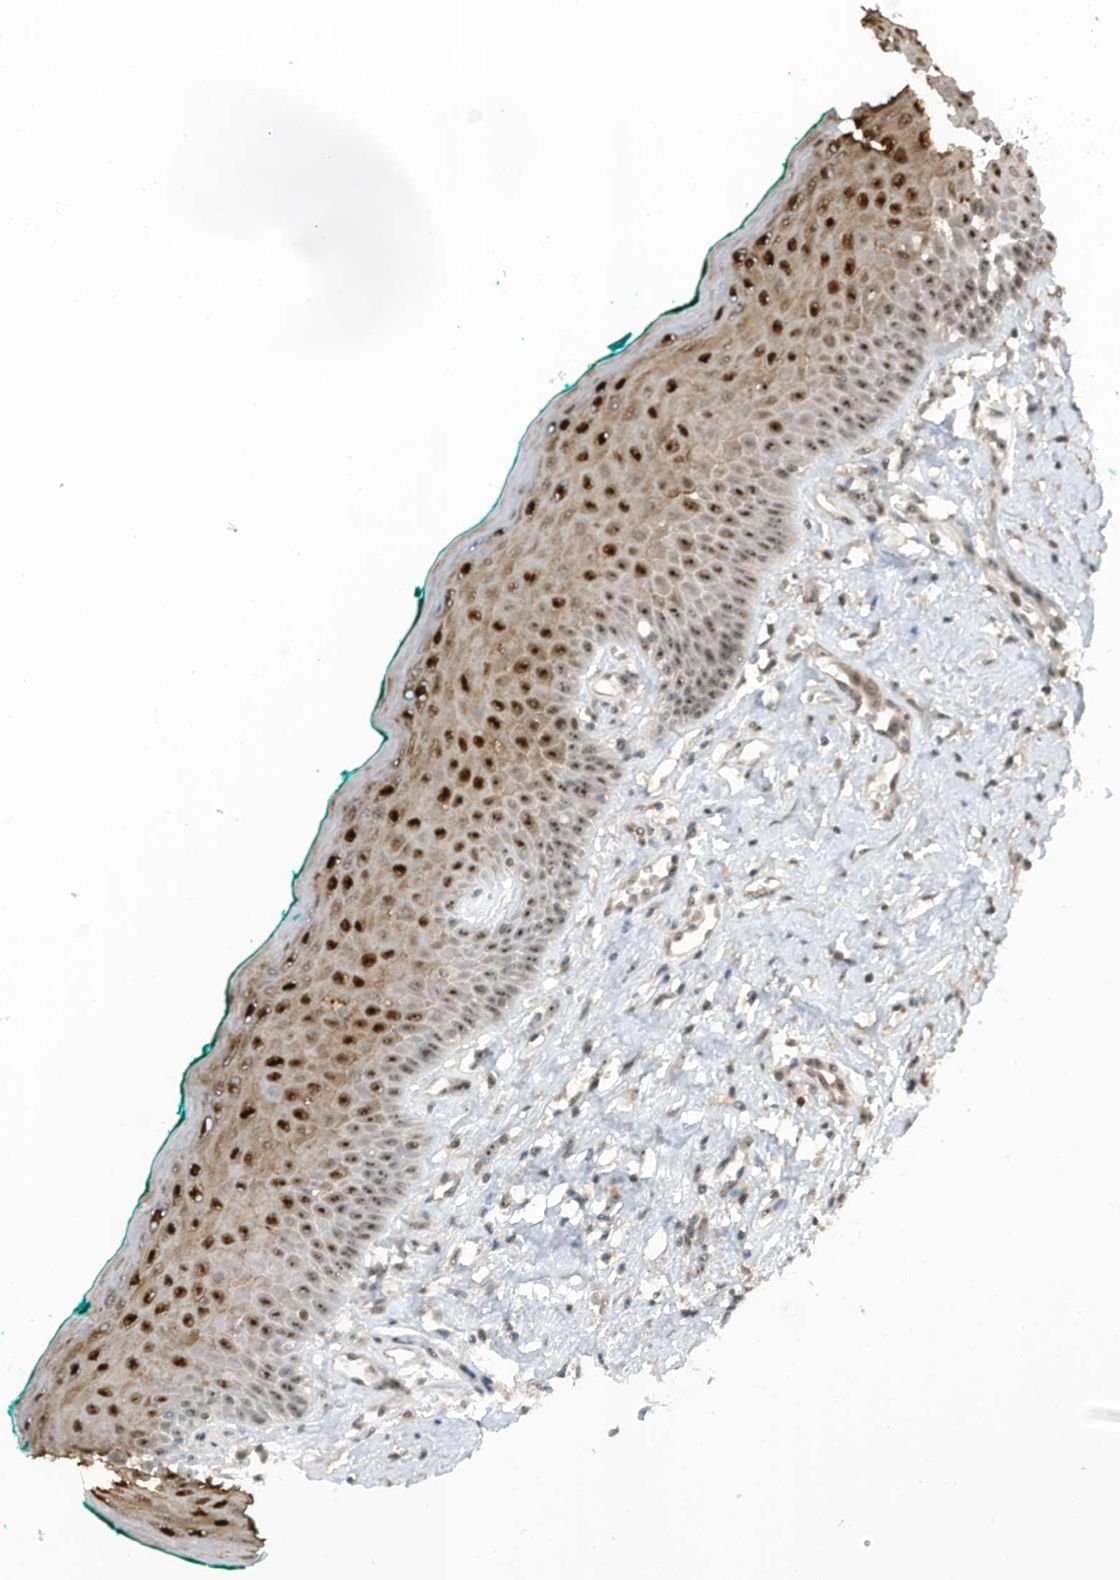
{"staining": {"intensity": "strong", "quantity": ">75%", "location": "nuclear"}, "tissue": "oral mucosa", "cell_type": "Squamous epithelial cells", "image_type": "normal", "snomed": [{"axis": "morphology", "description": "Normal tissue, NOS"}, {"axis": "topography", "description": "Oral tissue"}], "caption": "The photomicrograph demonstrates staining of normal oral mucosa, revealing strong nuclear protein positivity (brown color) within squamous epithelial cells.", "gene": "UTP3", "patient": {"sex": "female", "age": 70}}